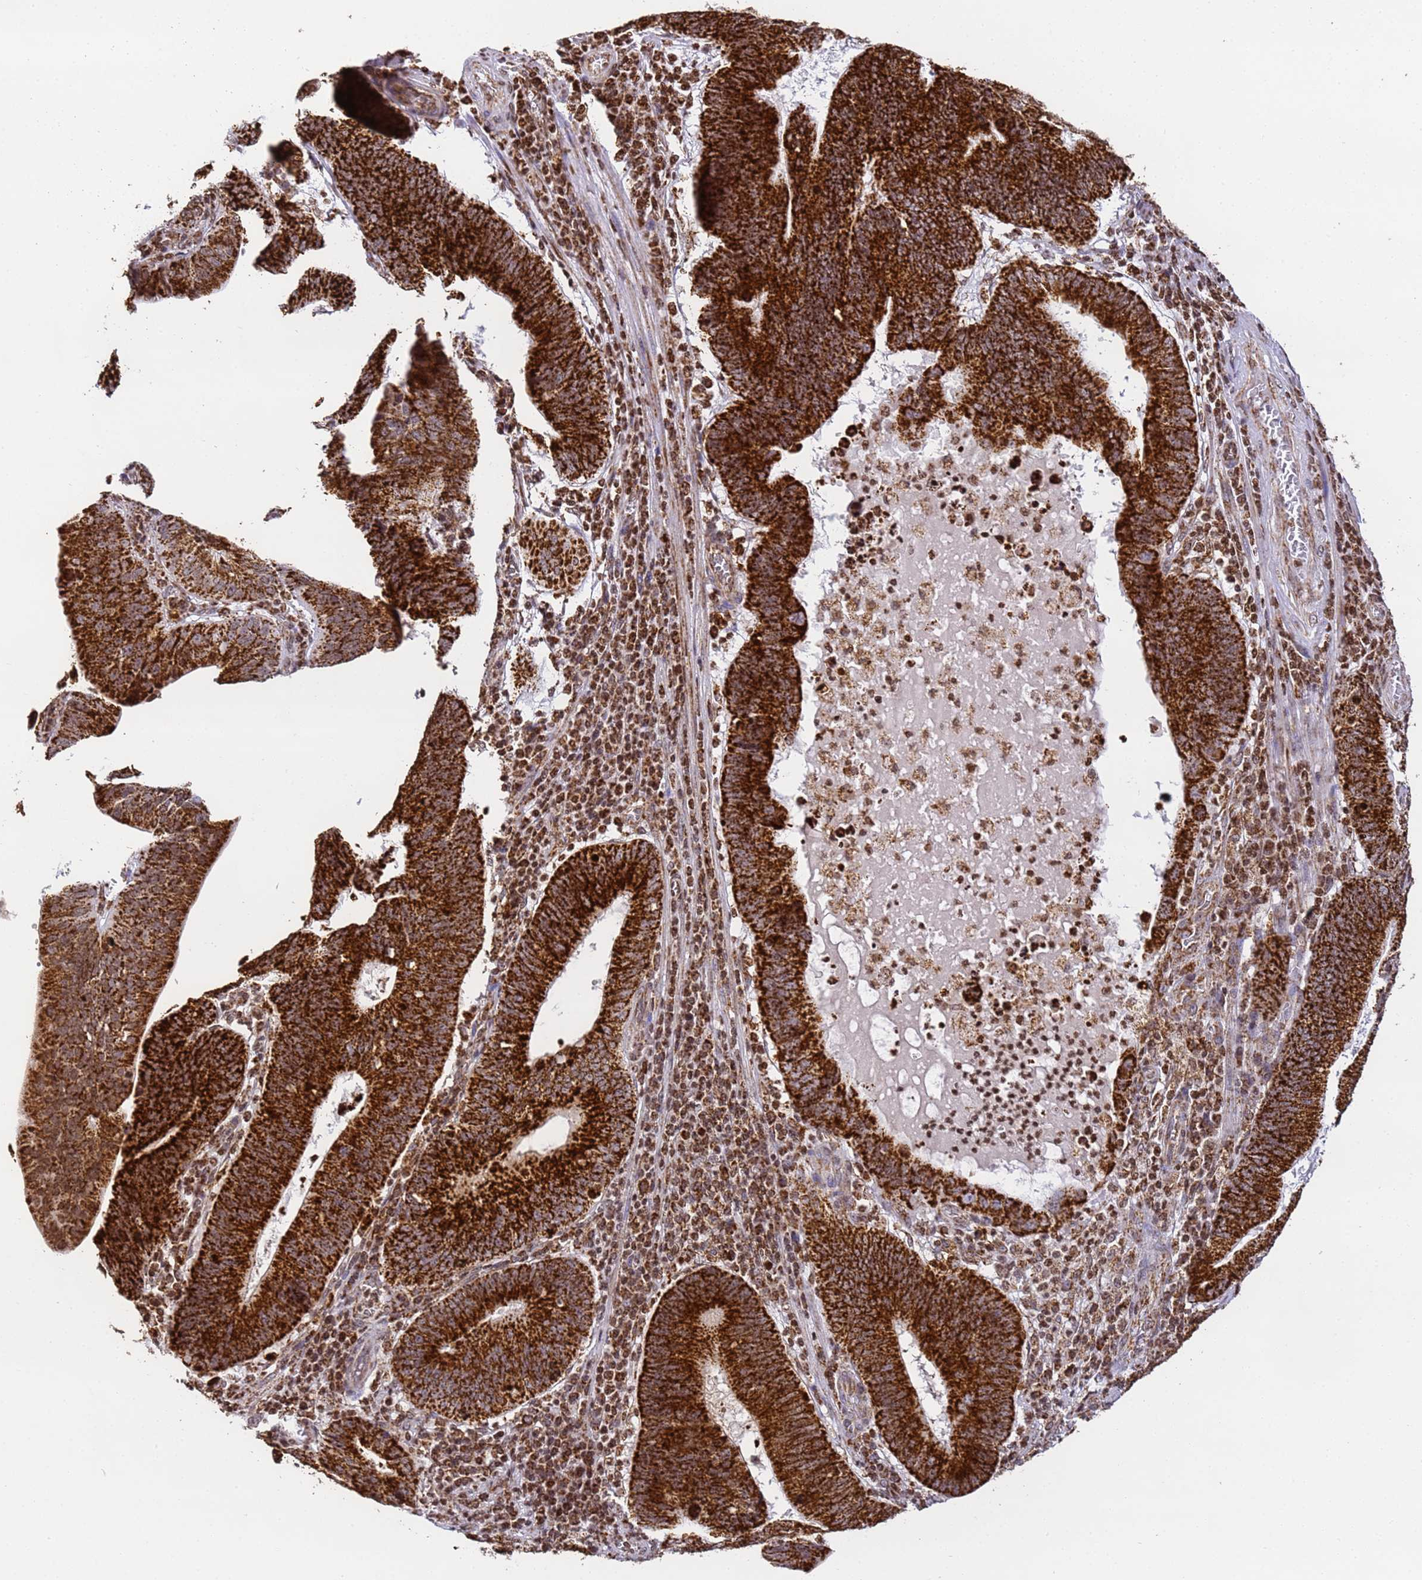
{"staining": {"intensity": "strong", "quantity": ">75%", "location": "cytoplasmic/membranous"}, "tissue": "stomach cancer", "cell_type": "Tumor cells", "image_type": "cancer", "snomed": [{"axis": "morphology", "description": "Adenocarcinoma, NOS"}, {"axis": "topography", "description": "Stomach"}], "caption": "The immunohistochemical stain shows strong cytoplasmic/membranous staining in tumor cells of stomach cancer (adenocarcinoma) tissue.", "gene": "HSPE1", "patient": {"sex": "male", "age": 59}}